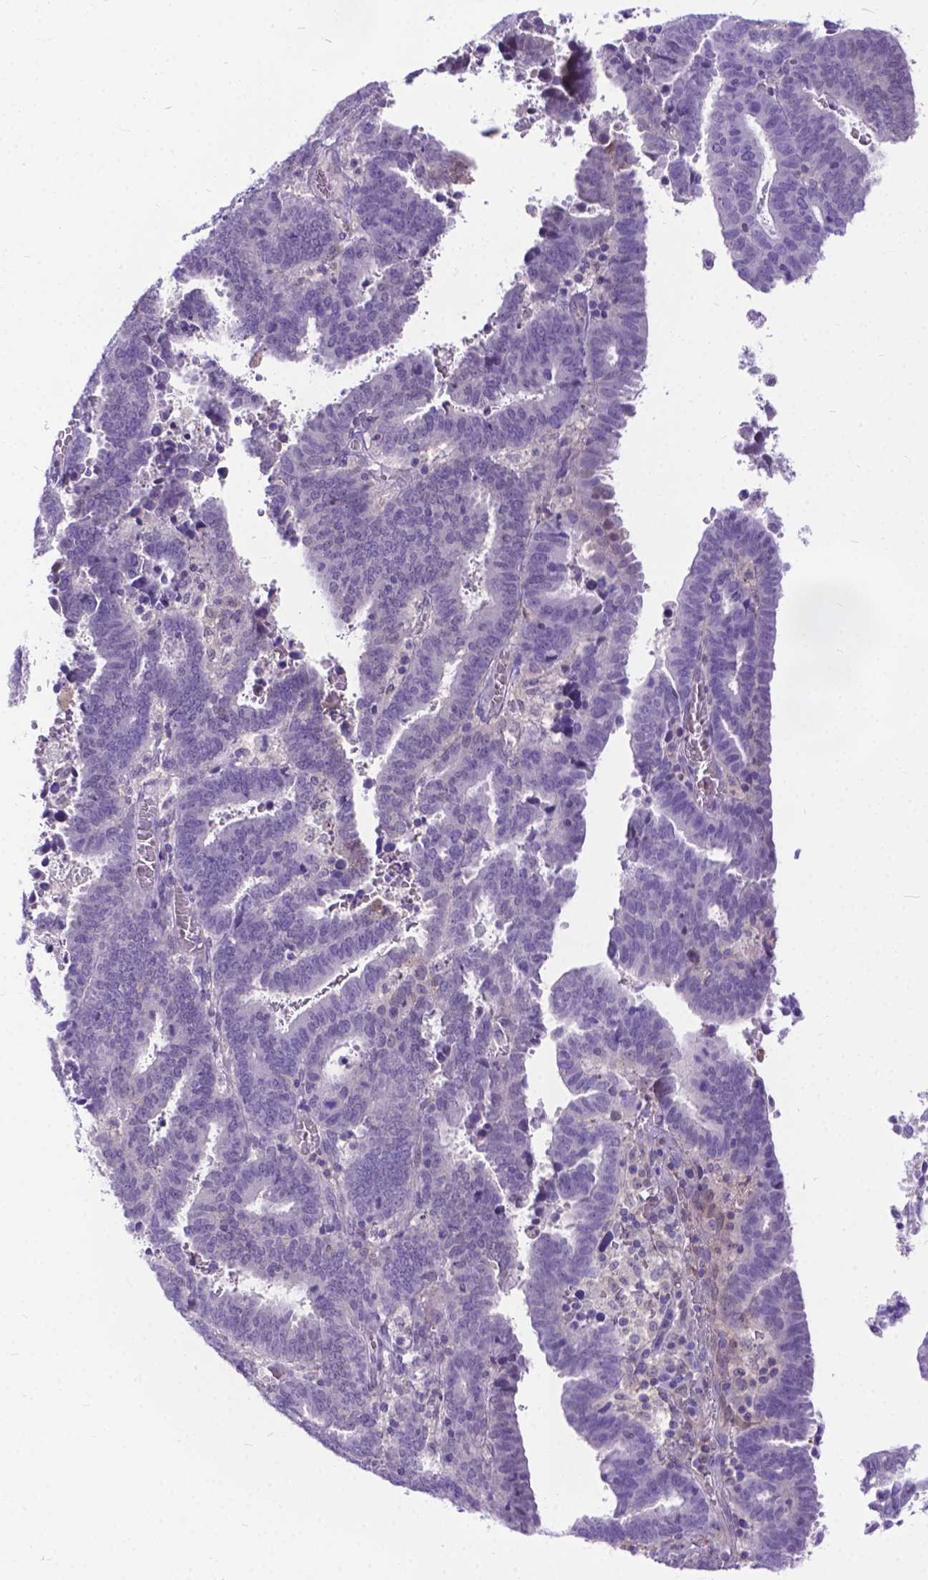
{"staining": {"intensity": "weak", "quantity": "<25%", "location": "nuclear"}, "tissue": "endometrial cancer", "cell_type": "Tumor cells", "image_type": "cancer", "snomed": [{"axis": "morphology", "description": "Adenocarcinoma, NOS"}, {"axis": "topography", "description": "Uterus"}], "caption": "Tumor cells are negative for brown protein staining in adenocarcinoma (endometrial).", "gene": "TMEM169", "patient": {"sex": "female", "age": 83}}